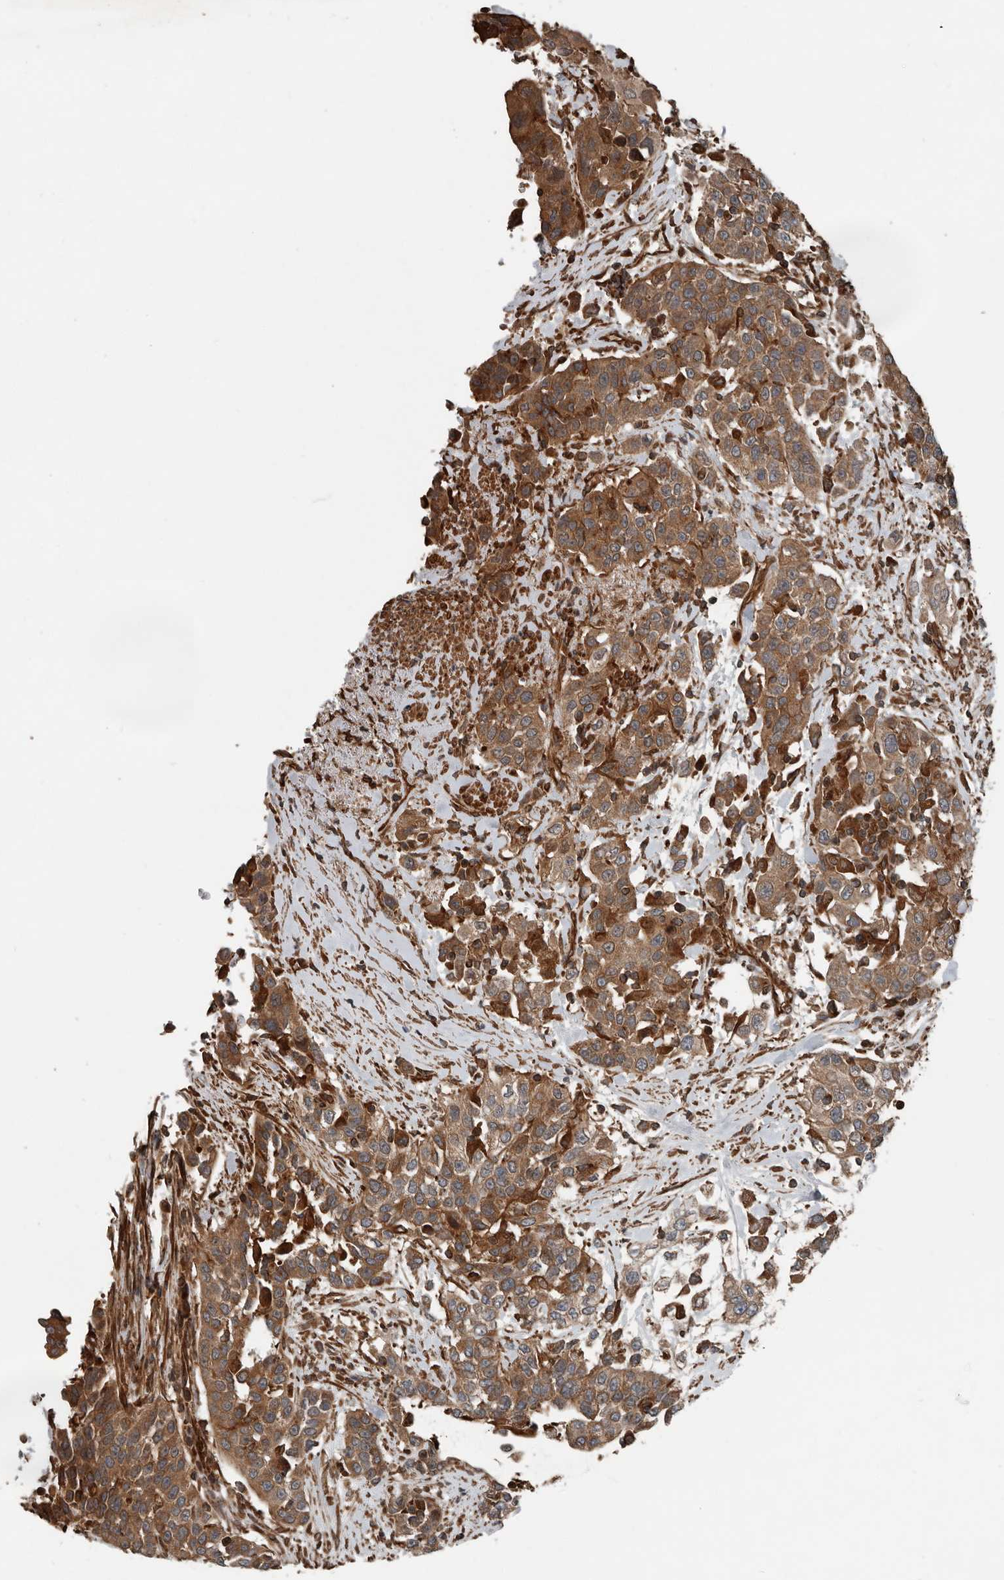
{"staining": {"intensity": "moderate", "quantity": ">75%", "location": "cytoplasmic/membranous"}, "tissue": "urothelial cancer", "cell_type": "Tumor cells", "image_type": "cancer", "snomed": [{"axis": "morphology", "description": "Urothelial carcinoma, High grade"}, {"axis": "topography", "description": "Urinary bladder"}], "caption": "This photomicrograph exhibits immunohistochemistry (IHC) staining of urothelial cancer, with medium moderate cytoplasmic/membranous expression in about >75% of tumor cells.", "gene": "YOD1", "patient": {"sex": "female", "age": 80}}